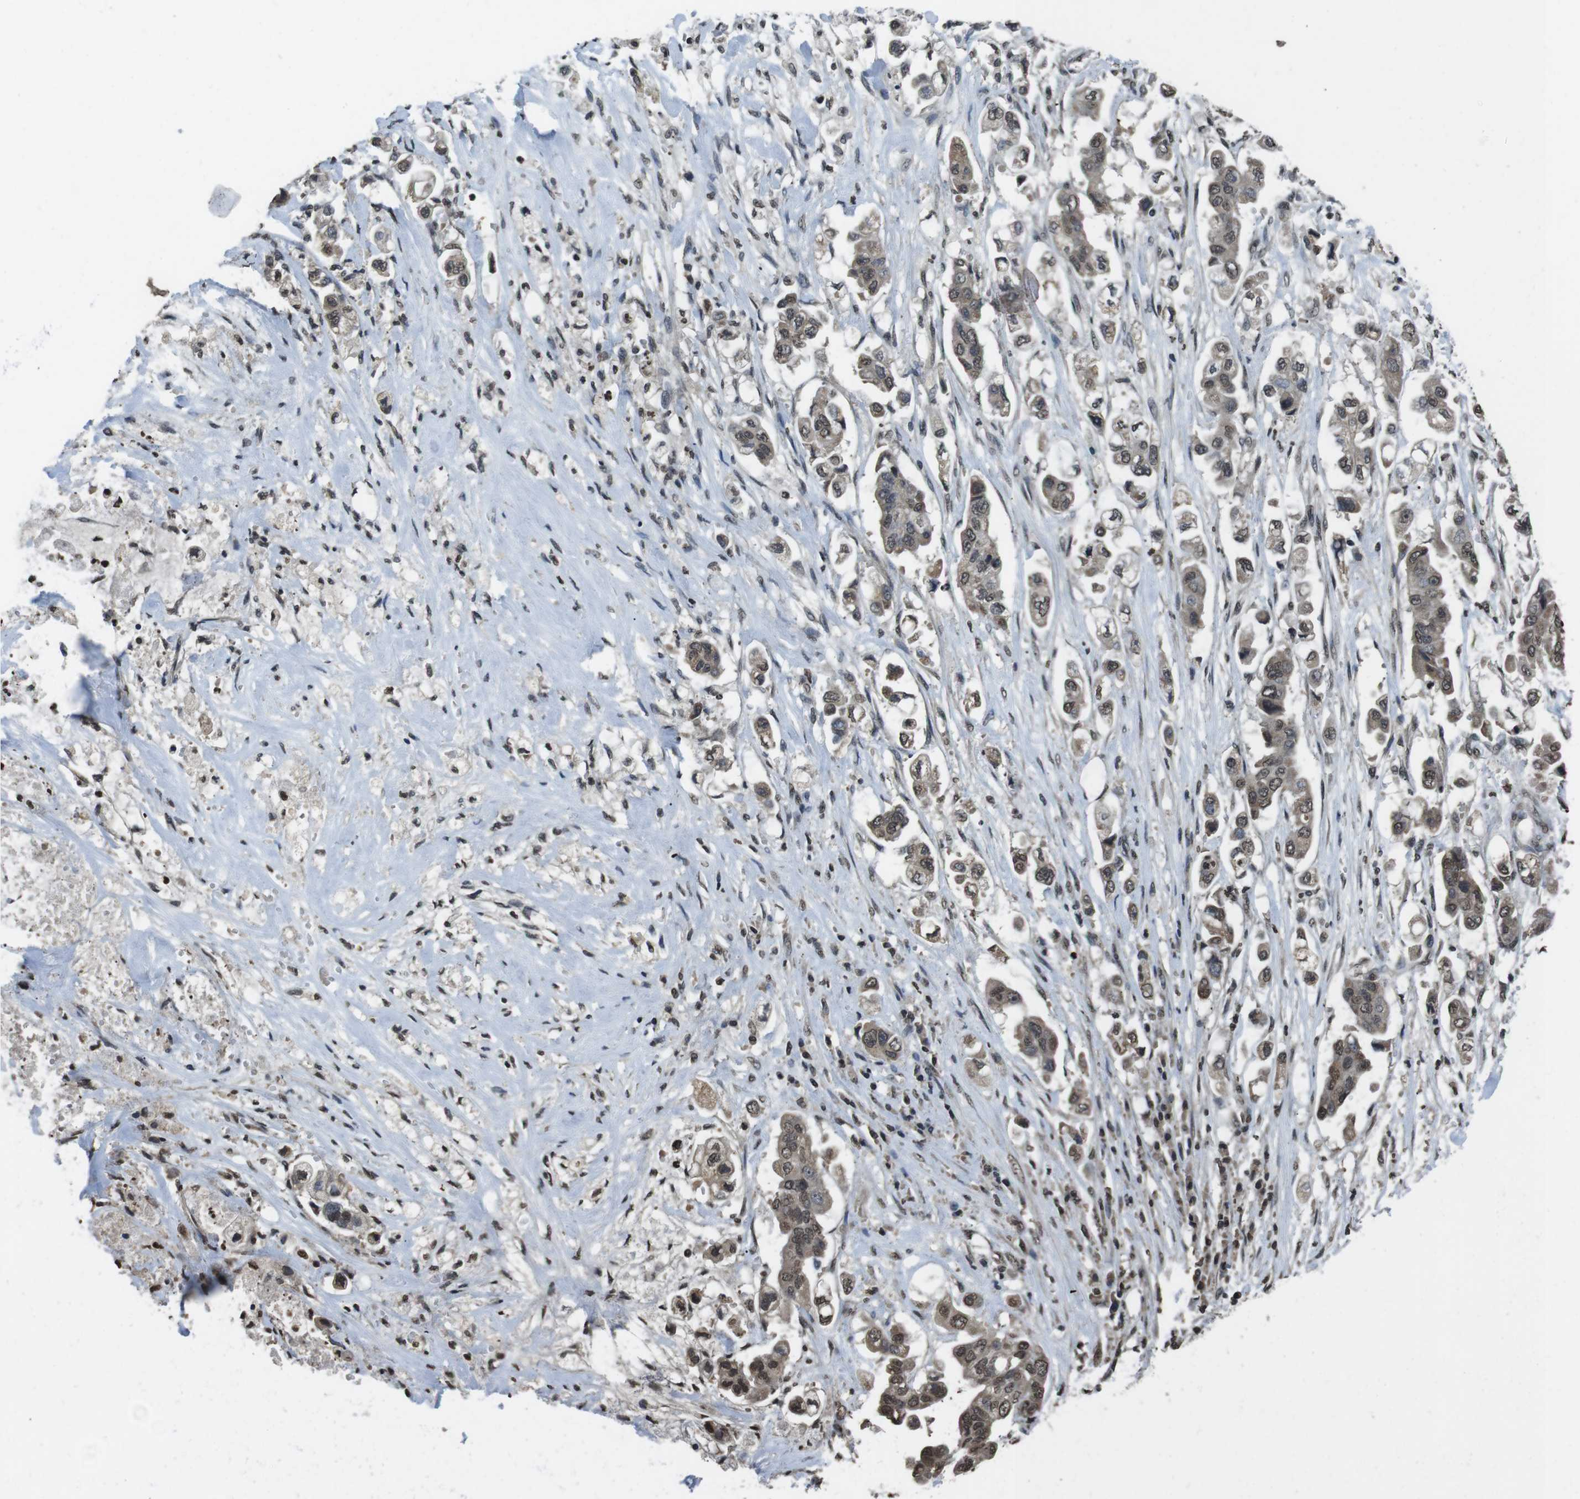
{"staining": {"intensity": "moderate", "quantity": "25%-75%", "location": "nuclear"}, "tissue": "stomach cancer", "cell_type": "Tumor cells", "image_type": "cancer", "snomed": [{"axis": "morphology", "description": "Adenocarcinoma, NOS"}, {"axis": "topography", "description": "Stomach"}], "caption": "This photomicrograph reveals immunohistochemistry staining of human stomach adenocarcinoma, with medium moderate nuclear staining in about 25%-75% of tumor cells.", "gene": "MAF", "patient": {"sex": "male", "age": 62}}